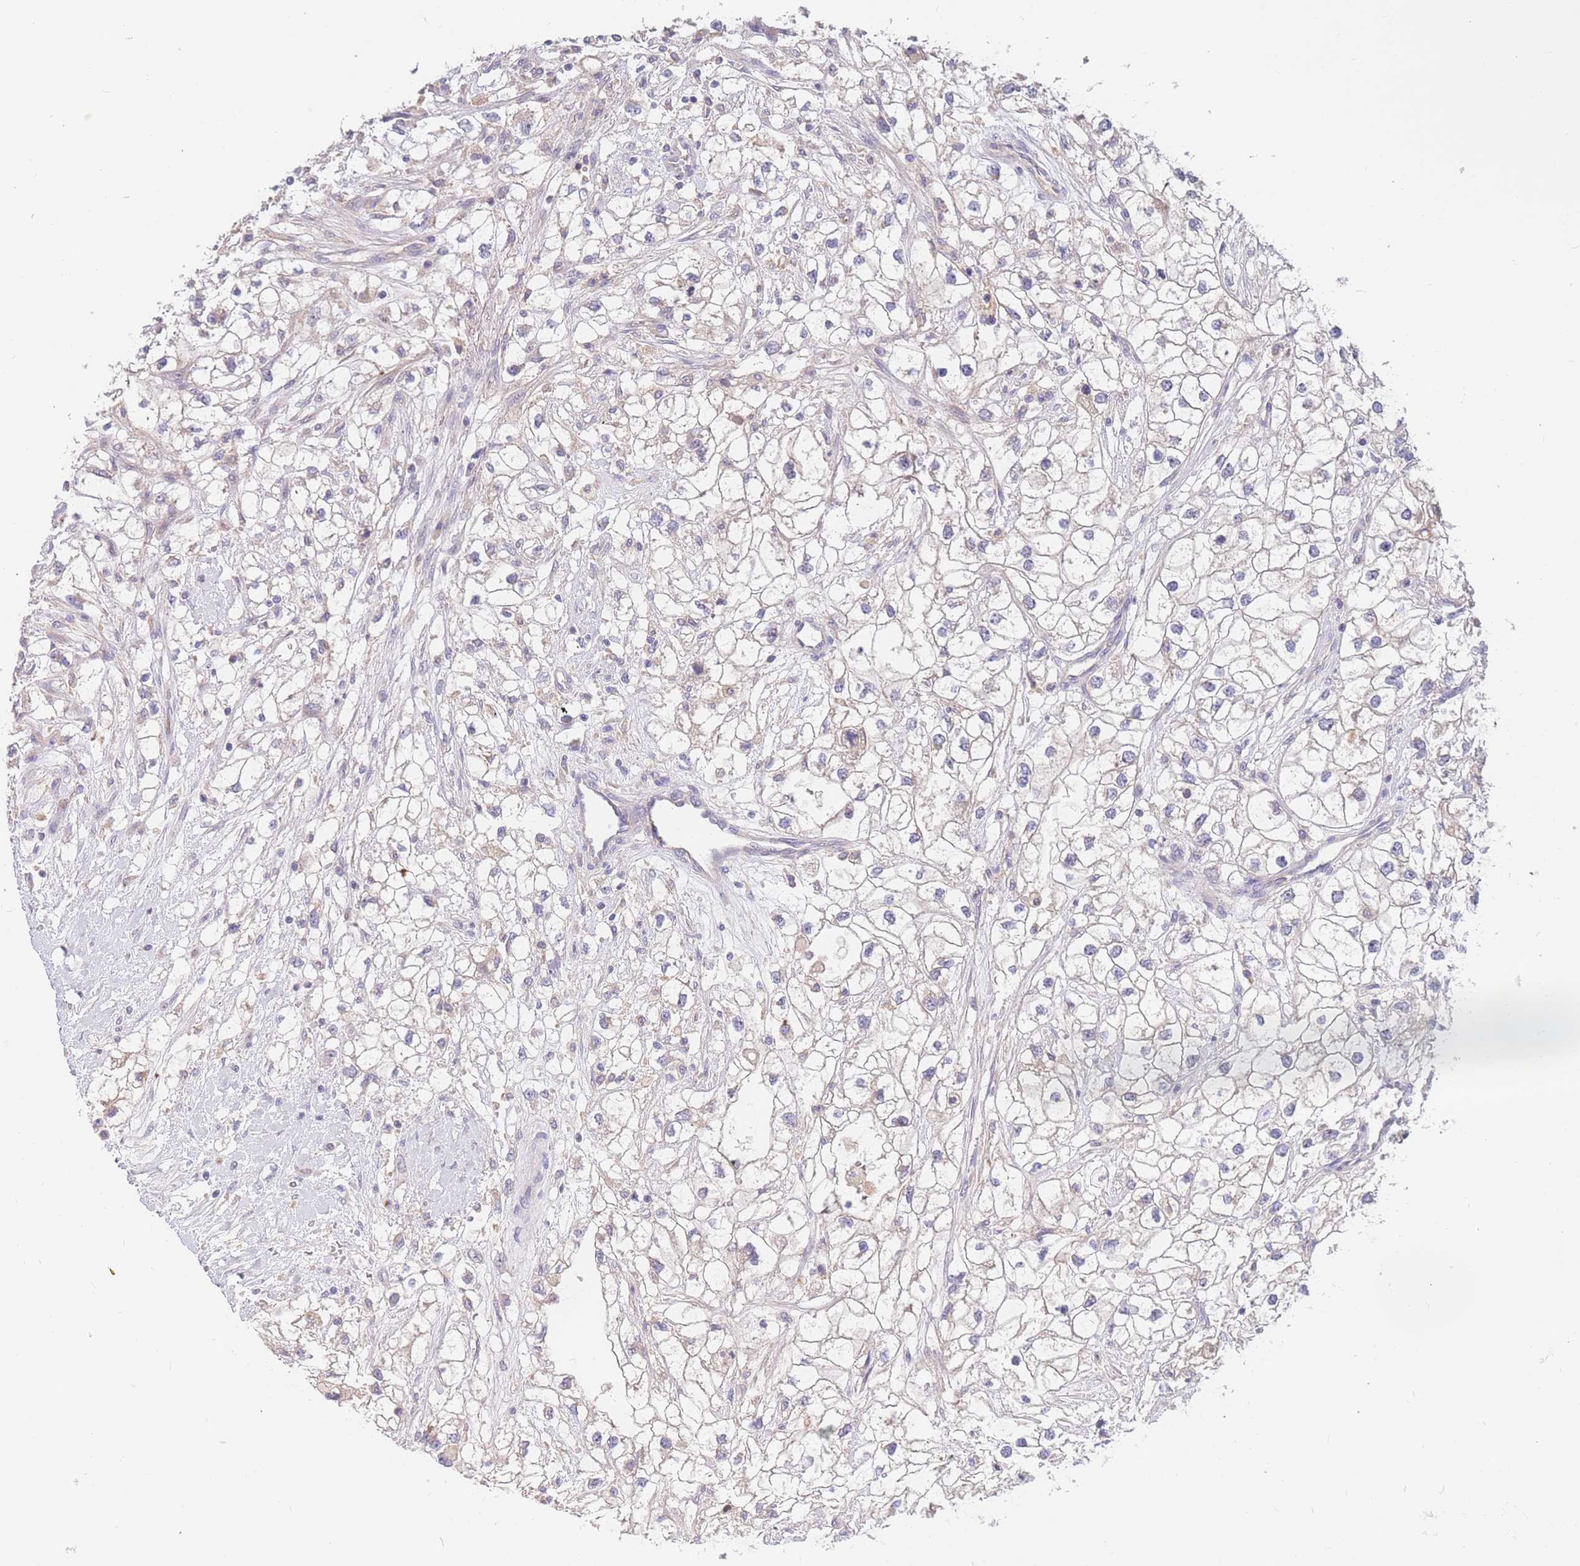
{"staining": {"intensity": "negative", "quantity": "none", "location": "none"}, "tissue": "renal cancer", "cell_type": "Tumor cells", "image_type": "cancer", "snomed": [{"axis": "morphology", "description": "Adenocarcinoma, NOS"}, {"axis": "topography", "description": "Kidney"}], "caption": "A micrograph of renal cancer stained for a protein reveals no brown staining in tumor cells. The staining was performed using DAB (3,3'-diaminobenzidine) to visualize the protein expression in brown, while the nuclei were stained in blue with hematoxylin (Magnification: 20x).", "gene": "BORCS5", "patient": {"sex": "male", "age": 59}}